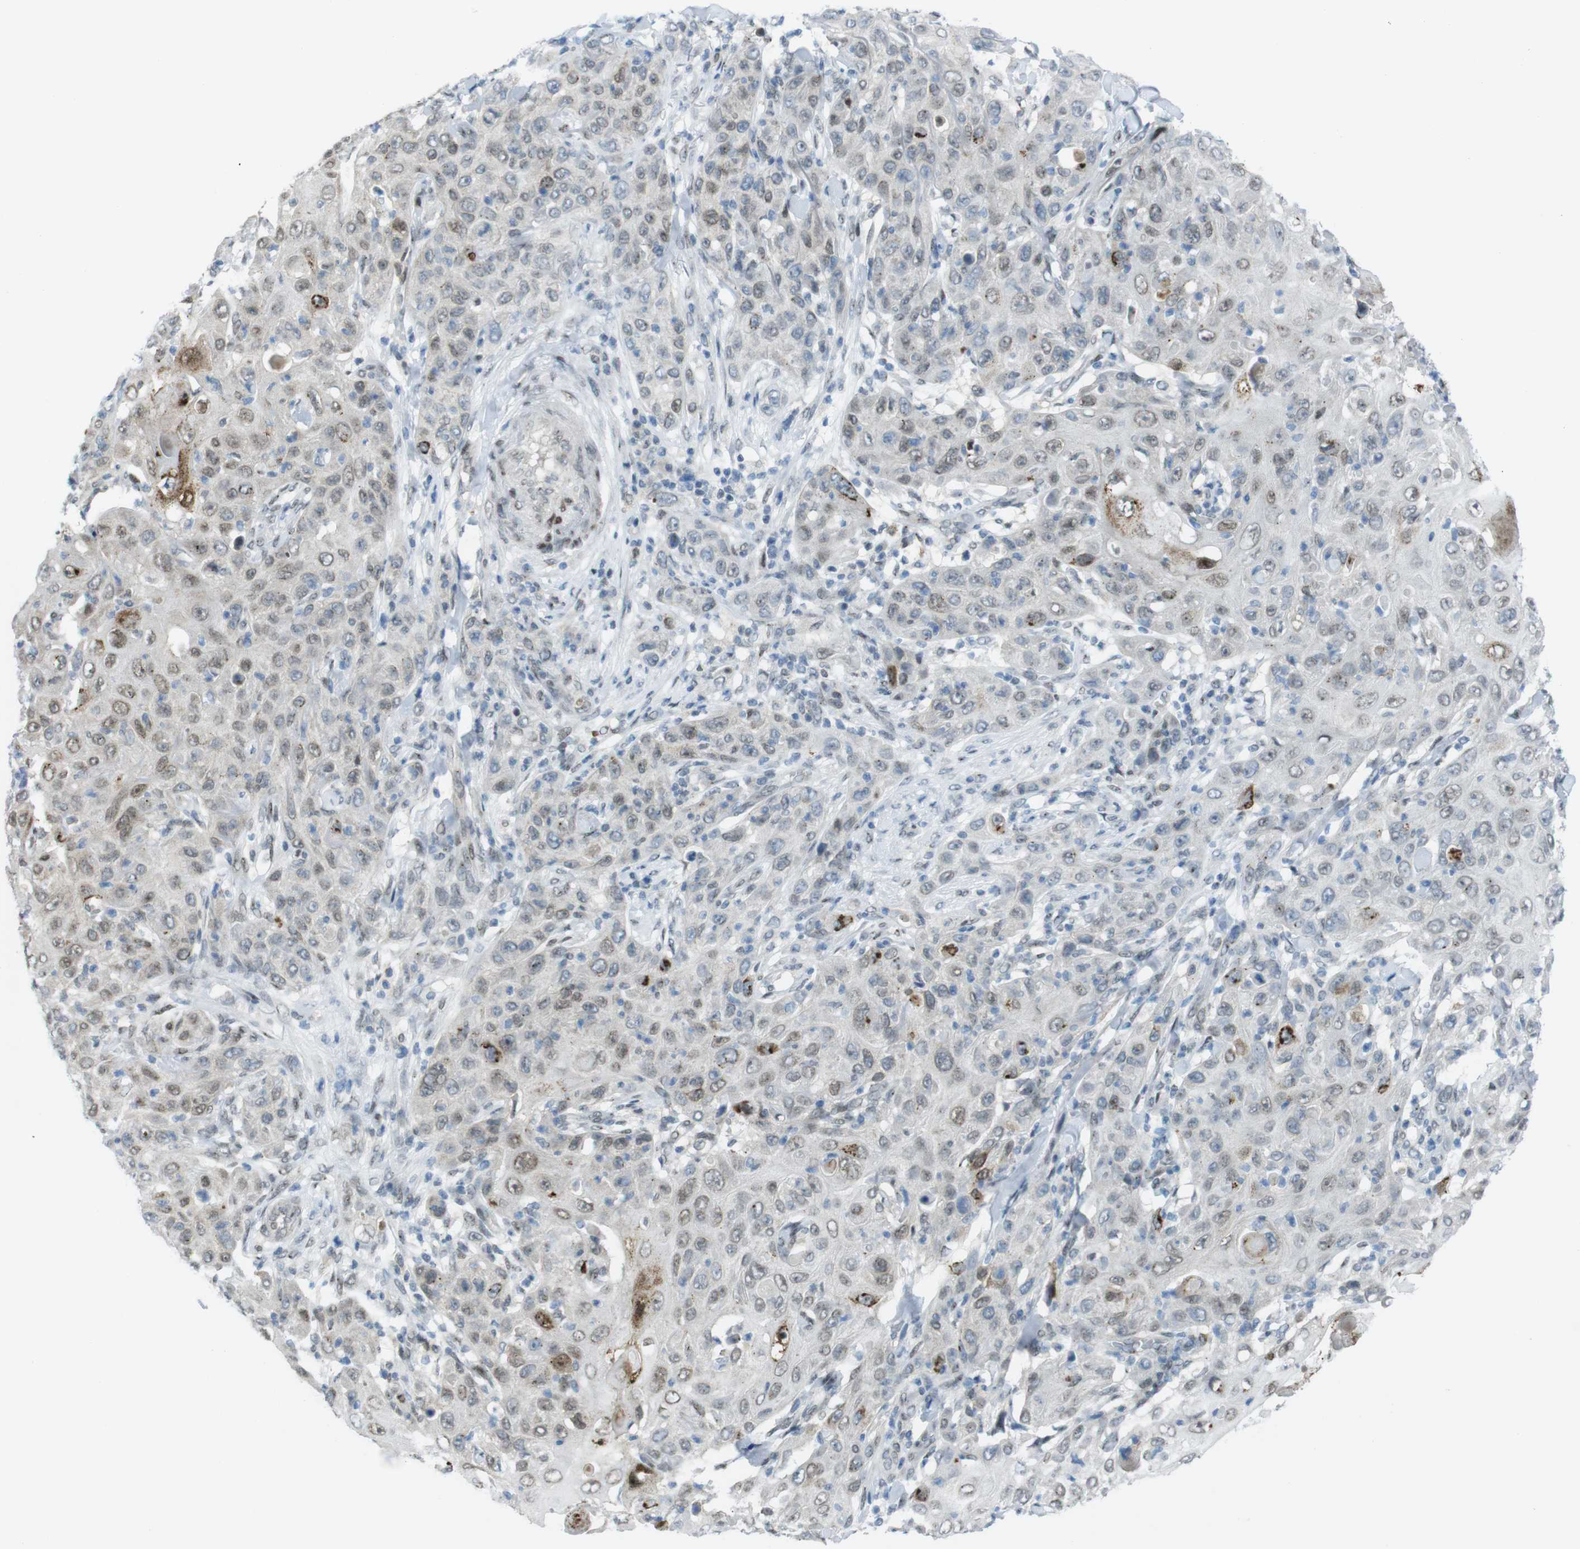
{"staining": {"intensity": "weak", "quantity": "25%-75%", "location": "nuclear"}, "tissue": "skin cancer", "cell_type": "Tumor cells", "image_type": "cancer", "snomed": [{"axis": "morphology", "description": "Squamous cell carcinoma, NOS"}, {"axis": "topography", "description": "Skin"}], "caption": "IHC micrograph of human squamous cell carcinoma (skin) stained for a protein (brown), which reveals low levels of weak nuclear expression in about 25%-75% of tumor cells.", "gene": "UBB", "patient": {"sex": "female", "age": 88}}